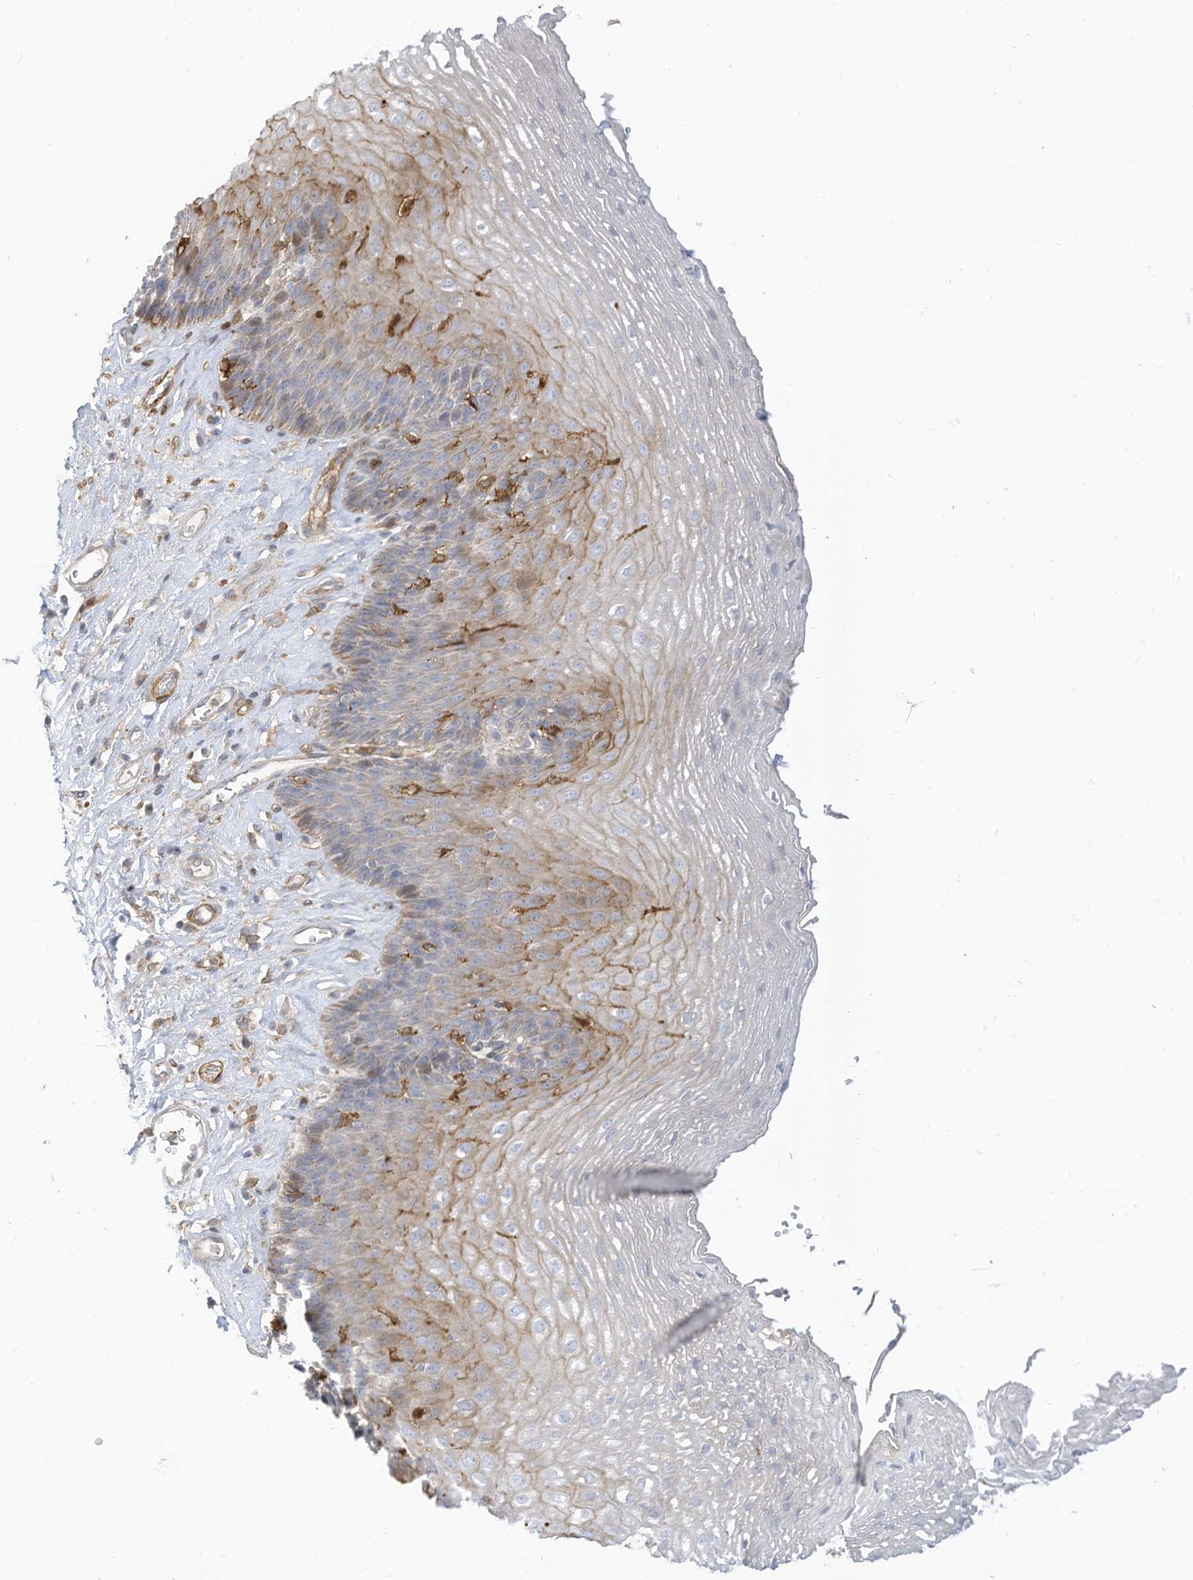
{"staining": {"intensity": "weak", "quantity": "<25%", "location": "cytoplasmic/membranous"}, "tissue": "esophagus", "cell_type": "Squamous epithelial cells", "image_type": "normal", "snomed": [{"axis": "morphology", "description": "Normal tissue, NOS"}, {"axis": "topography", "description": "Esophagus"}], "caption": "The immunohistochemistry (IHC) micrograph has no significant staining in squamous epithelial cells of esophagus. The staining is performed using DAB (3,3'-diaminobenzidine) brown chromogen with nuclei counter-stained in using hematoxylin.", "gene": "ATP13A1", "patient": {"sex": "female", "age": 66}}